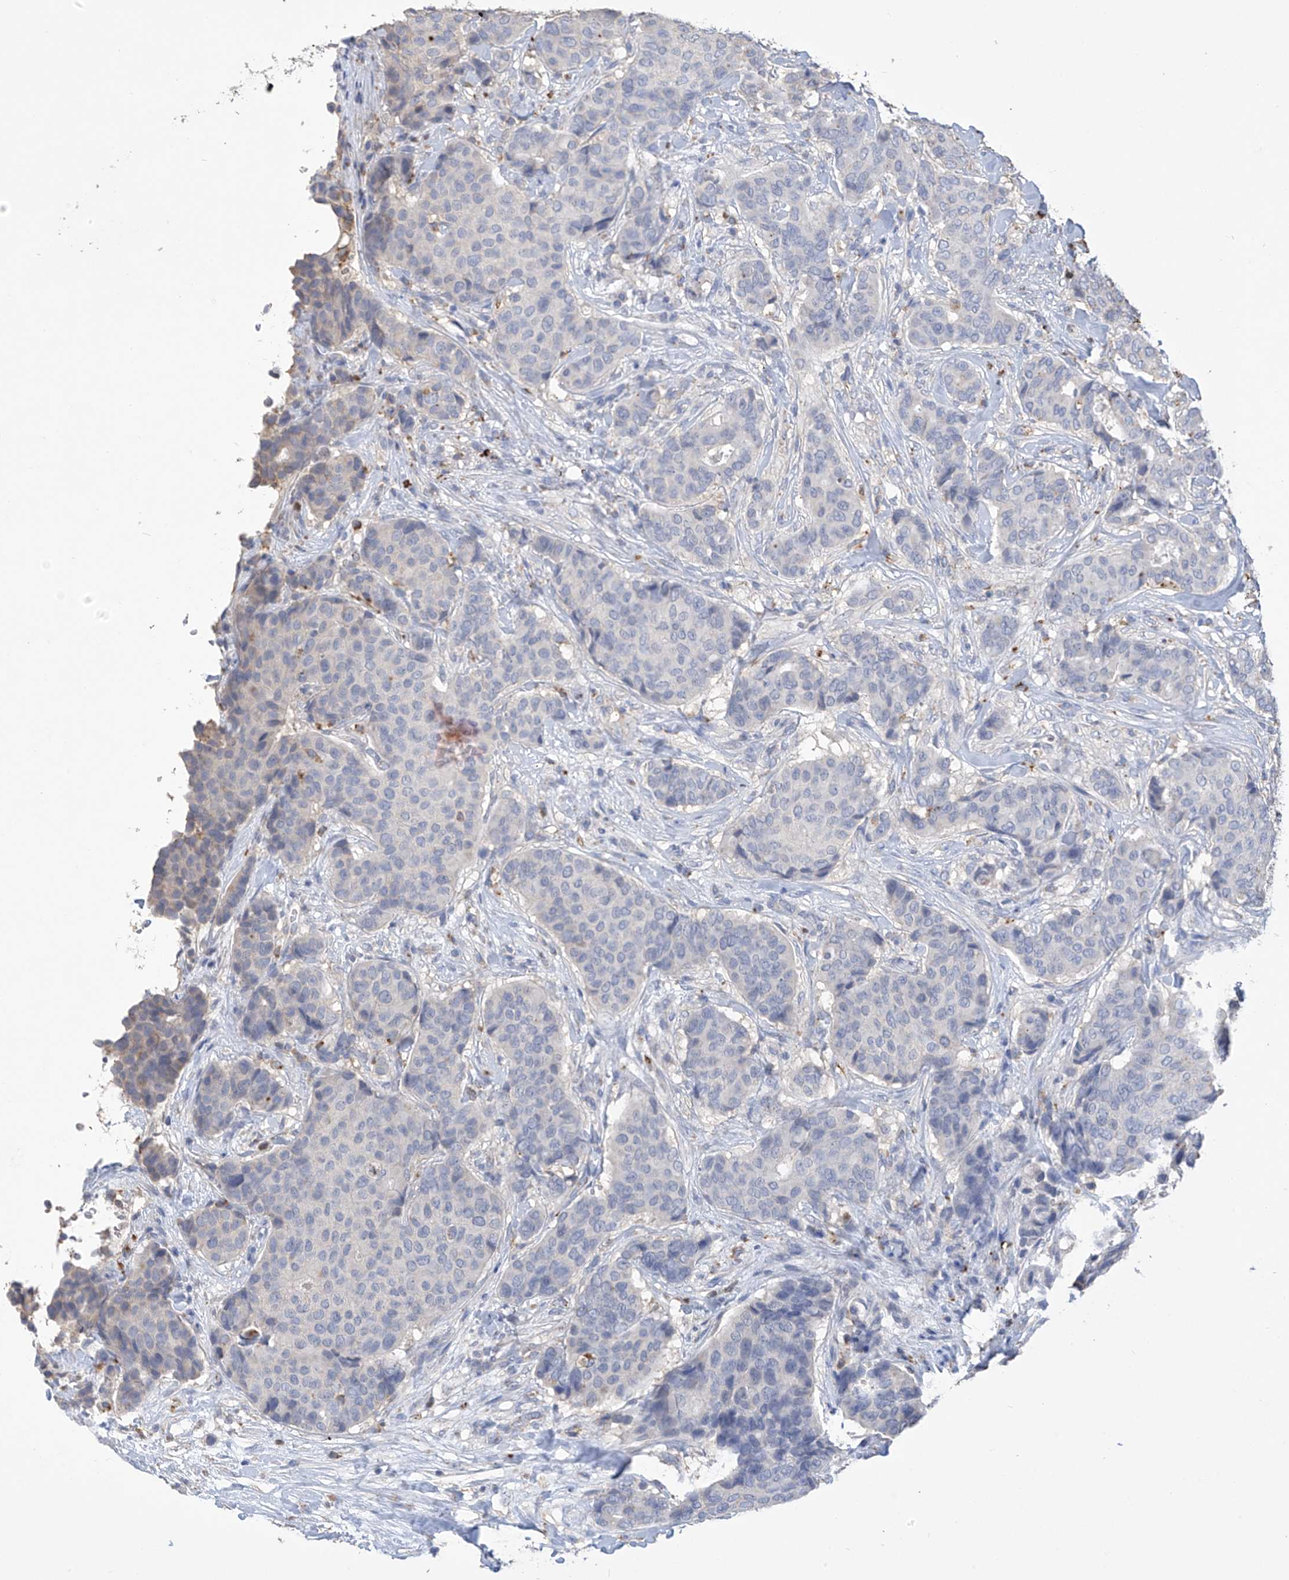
{"staining": {"intensity": "negative", "quantity": "none", "location": "none"}, "tissue": "breast cancer", "cell_type": "Tumor cells", "image_type": "cancer", "snomed": [{"axis": "morphology", "description": "Duct carcinoma"}, {"axis": "topography", "description": "Breast"}], "caption": "Breast intraductal carcinoma stained for a protein using immunohistochemistry shows no staining tumor cells.", "gene": "OGT", "patient": {"sex": "female", "age": 75}}